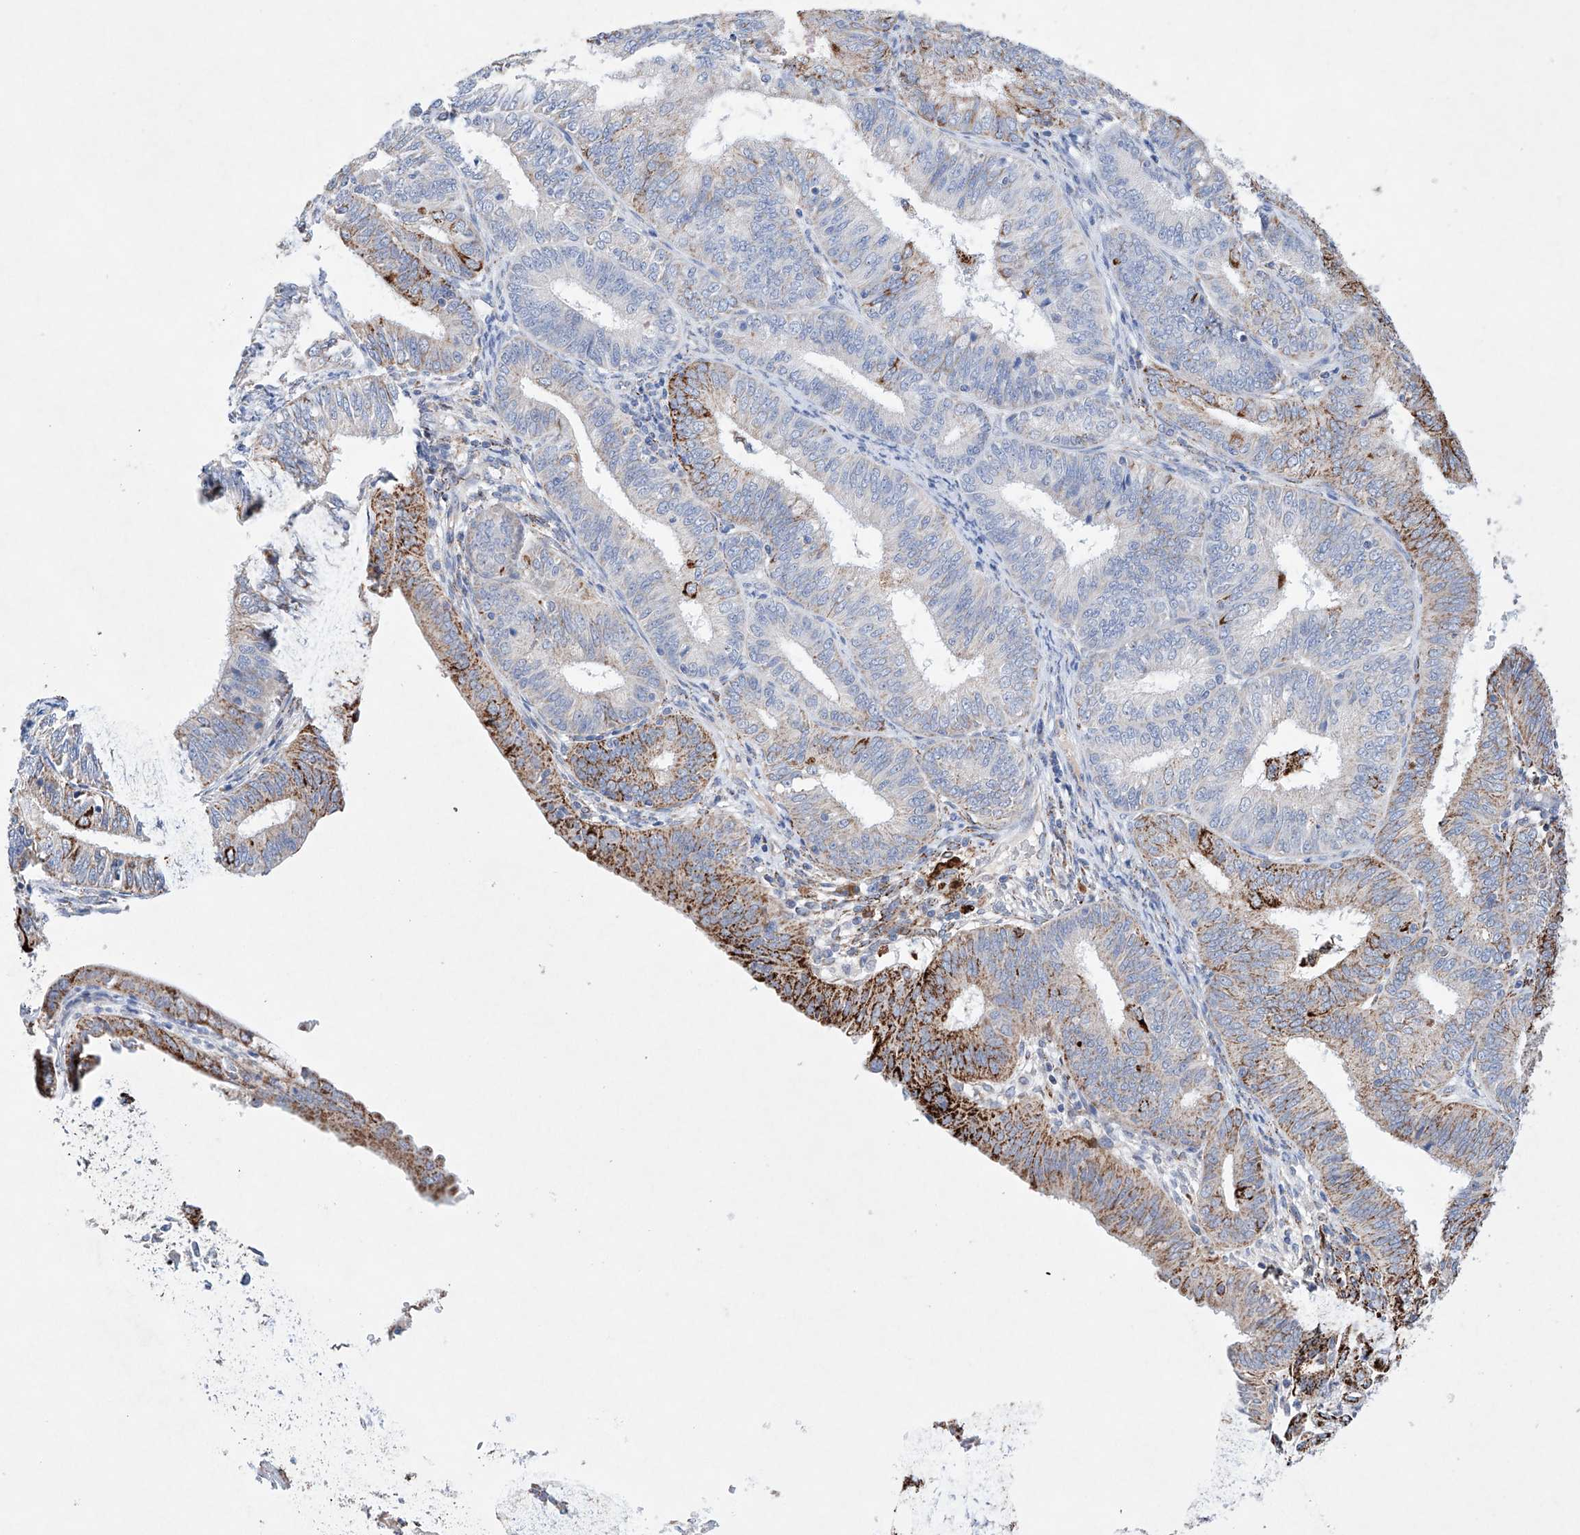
{"staining": {"intensity": "strong", "quantity": "<25%", "location": "cytoplasmic/membranous"}, "tissue": "endometrial cancer", "cell_type": "Tumor cells", "image_type": "cancer", "snomed": [{"axis": "morphology", "description": "Adenocarcinoma, NOS"}, {"axis": "topography", "description": "Endometrium"}], "caption": "Endometrial adenocarcinoma stained with DAB immunohistochemistry (IHC) displays medium levels of strong cytoplasmic/membranous expression in about <25% of tumor cells.", "gene": "NRROS", "patient": {"sex": "female", "age": 51}}